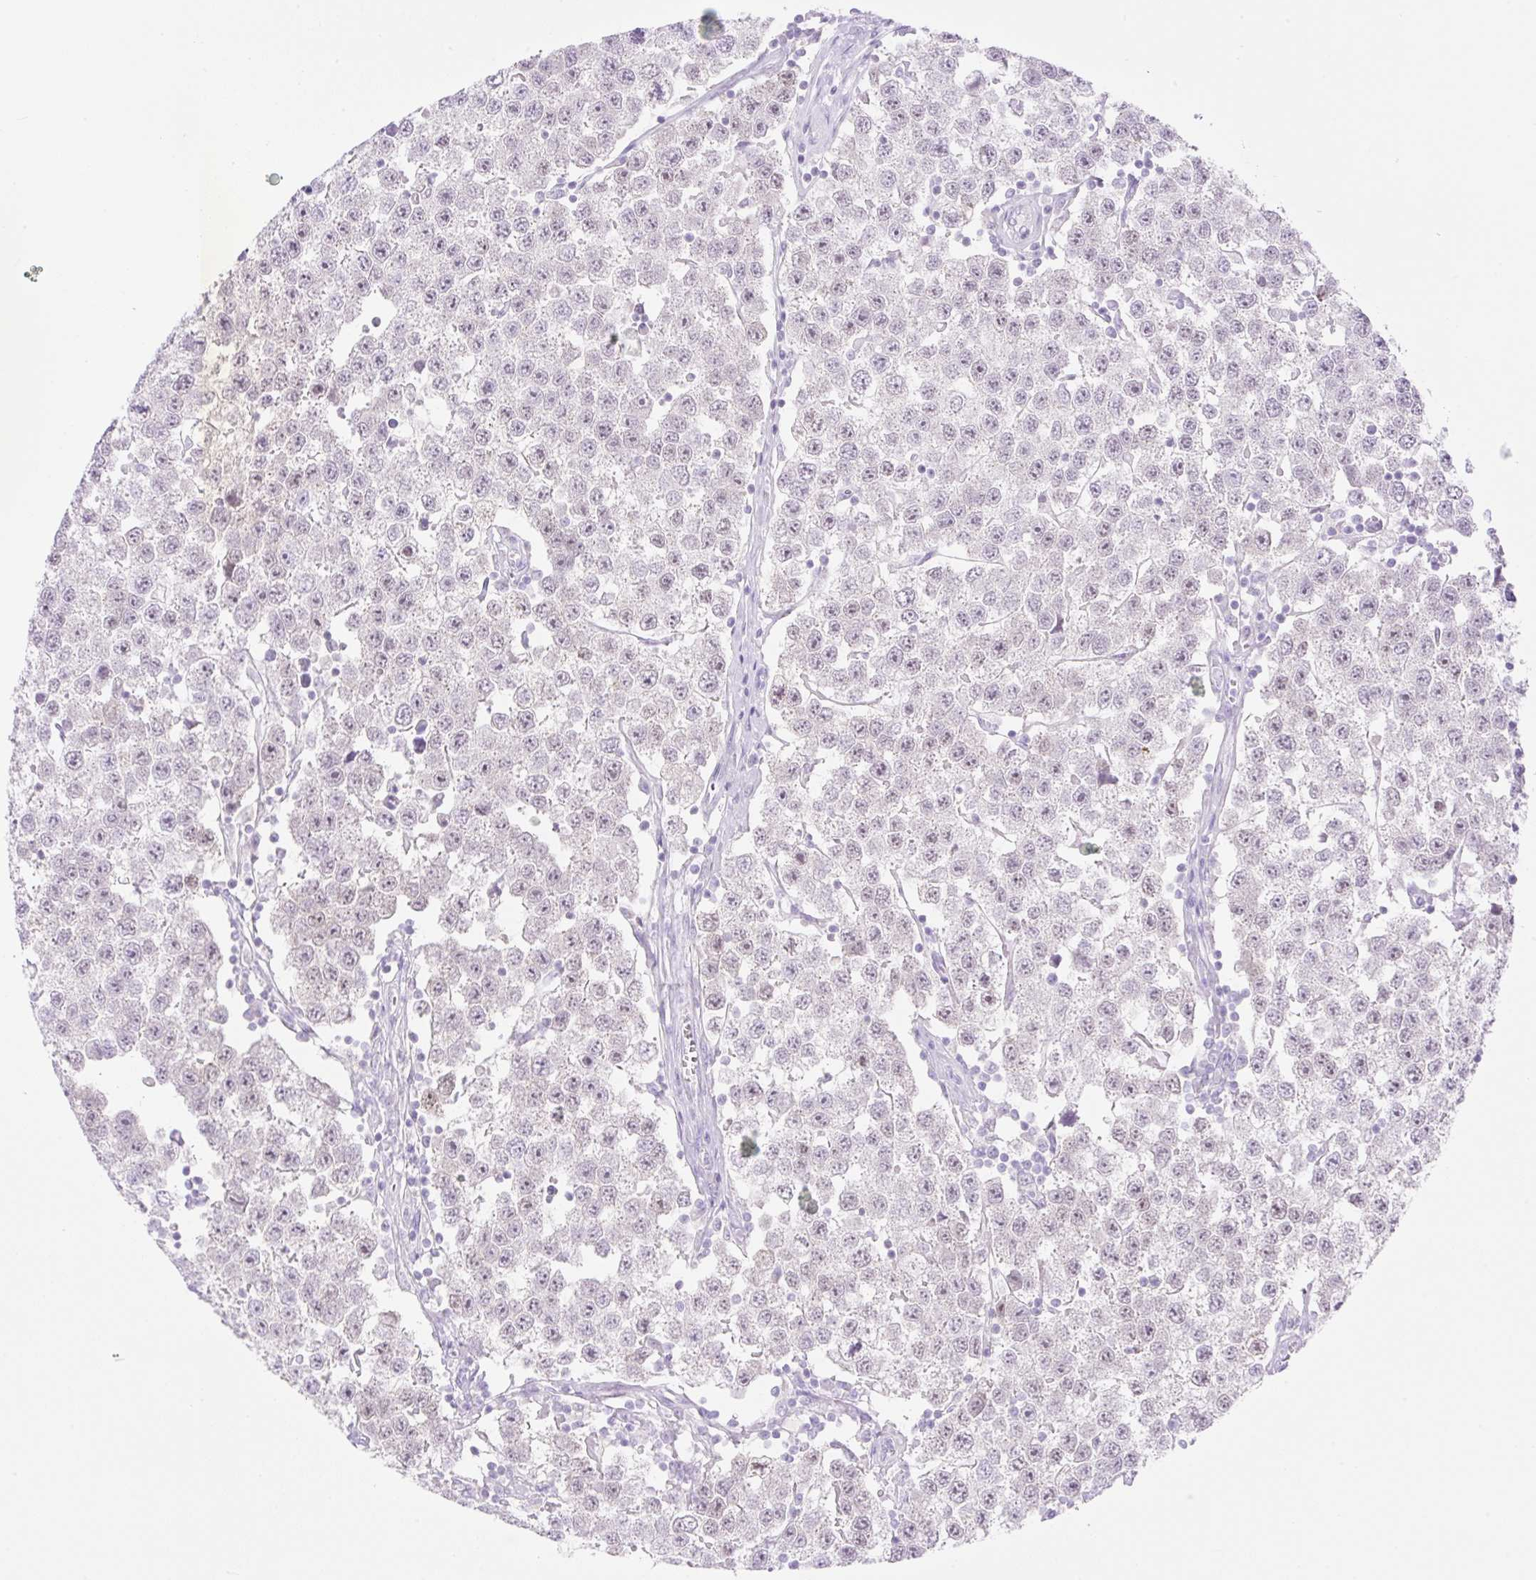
{"staining": {"intensity": "weak", "quantity": "25%-75%", "location": "nuclear"}, "tissue": "testis cancer", "cell_type": "Tumor cells", "image_type": "cancer", "snomed": [{"axis": "morphology", "description": "Seminoma, NOS"}, {"axis": "topography", "description": "Testis"}], "caption": "Protein staining exhibits weak nuclear expression in about 25%-75% of tumor cells in testis cancer. The staining is performed using DAB brown chromogen to label protein expression. The nuclei are counter-stained blue using hematoxylin.", "gene": "CDX1", "patient": {"sex": "male", "age": 34}}